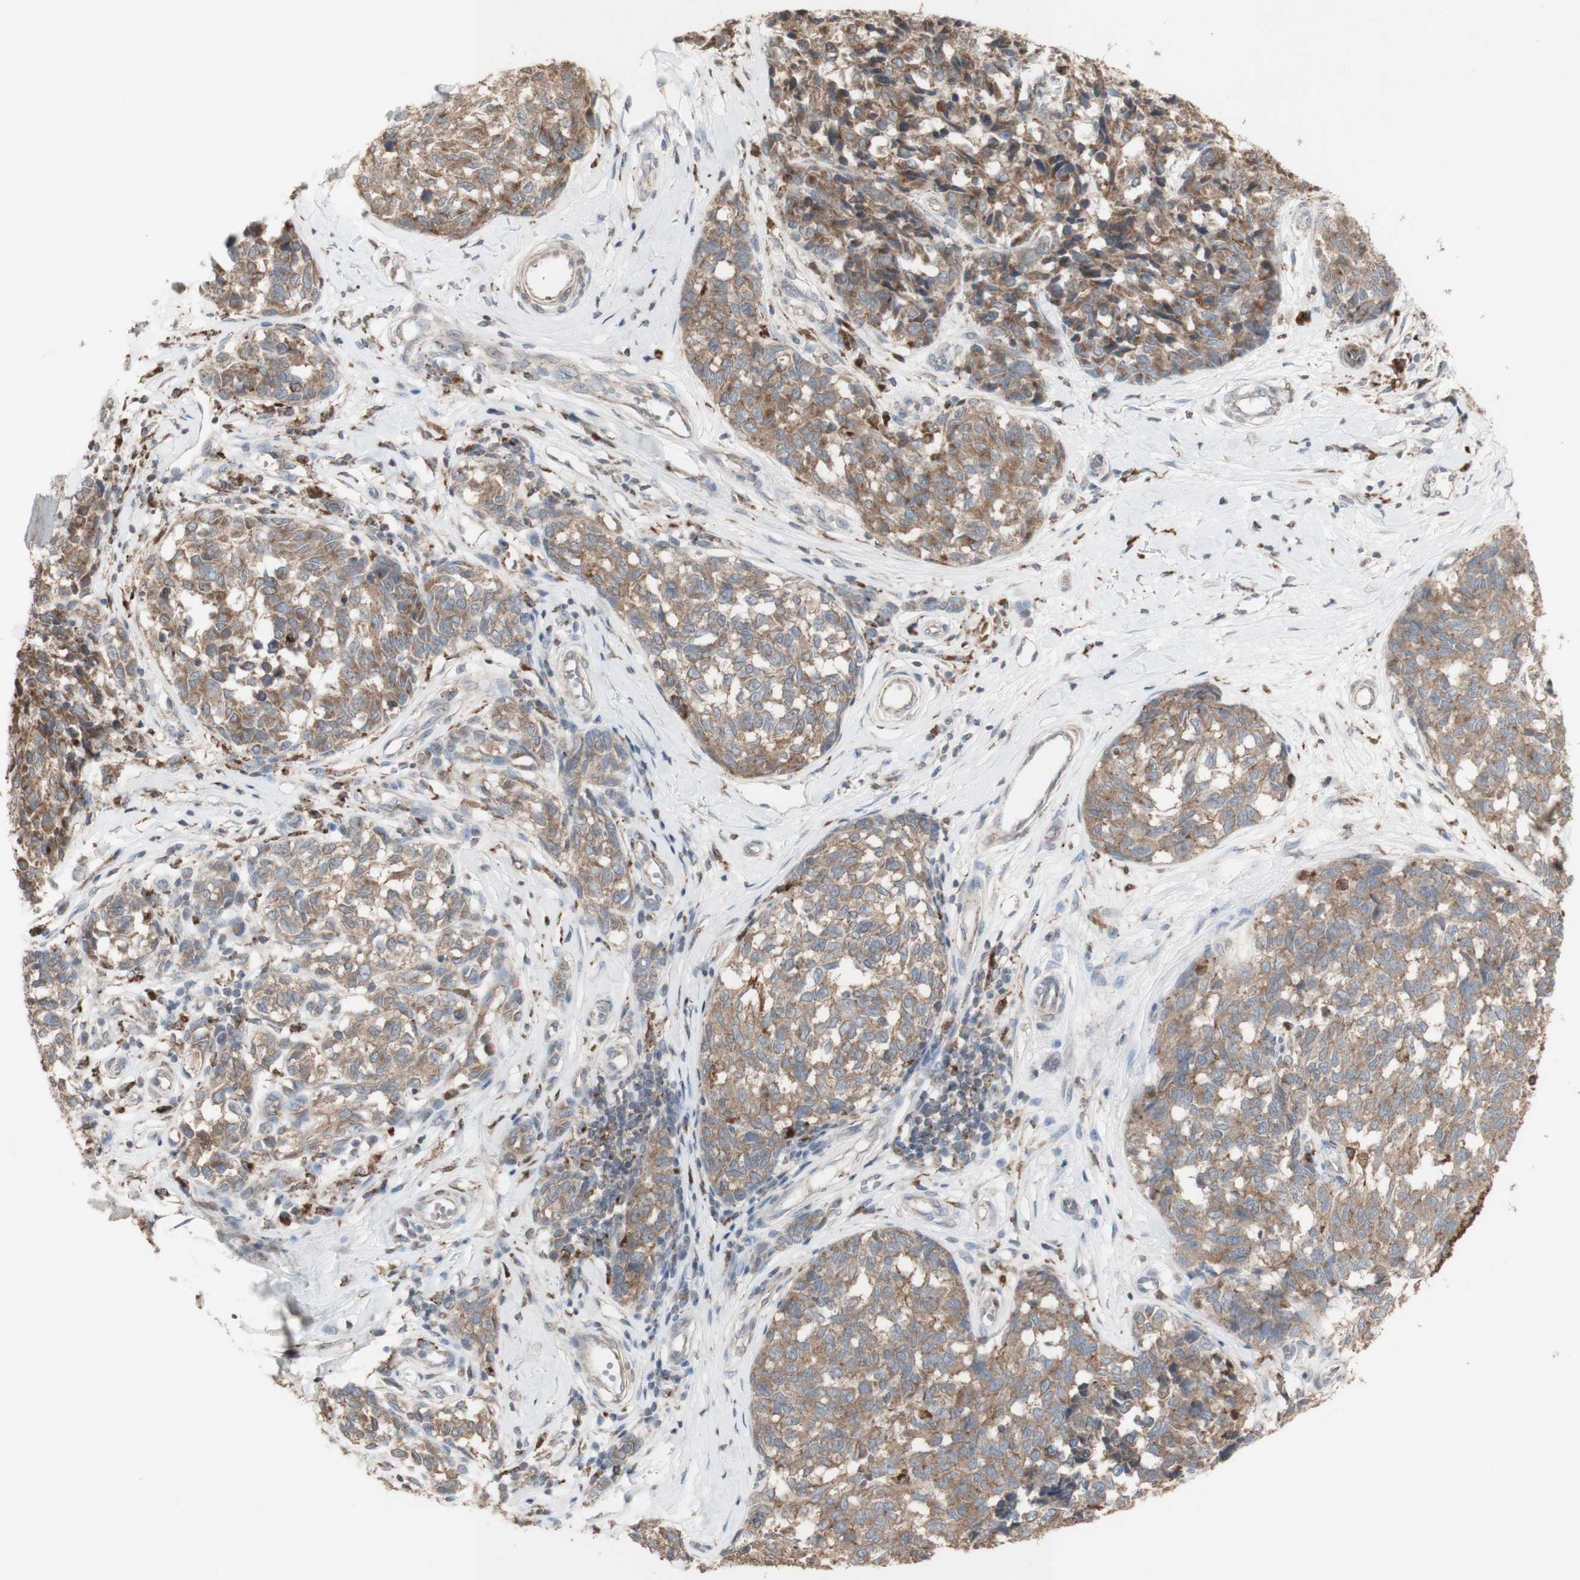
{"staining": {"intensity": "moderate", "quantity": ">75%", "location": "cytoplasmic/membranous"}, "tissue": "melanoma", "cell_type": "Tumor cells", "image_type": "cancer", "snomed": [{"axis": "morphology", "description": "Malignant melanoma, NOS"}, {"axis": "topography", "description": "Skin"}], "caption": "Immunohistochemistry (IHC) micrograph of melanoma stained for a protein (brown), which demonstrates medium levels of moderate cytoplasmic/membranous staining in about >75% of tumor cells.", "gene": "ATP6V1E1", "patient": {"sex": "female", "age": 64}}